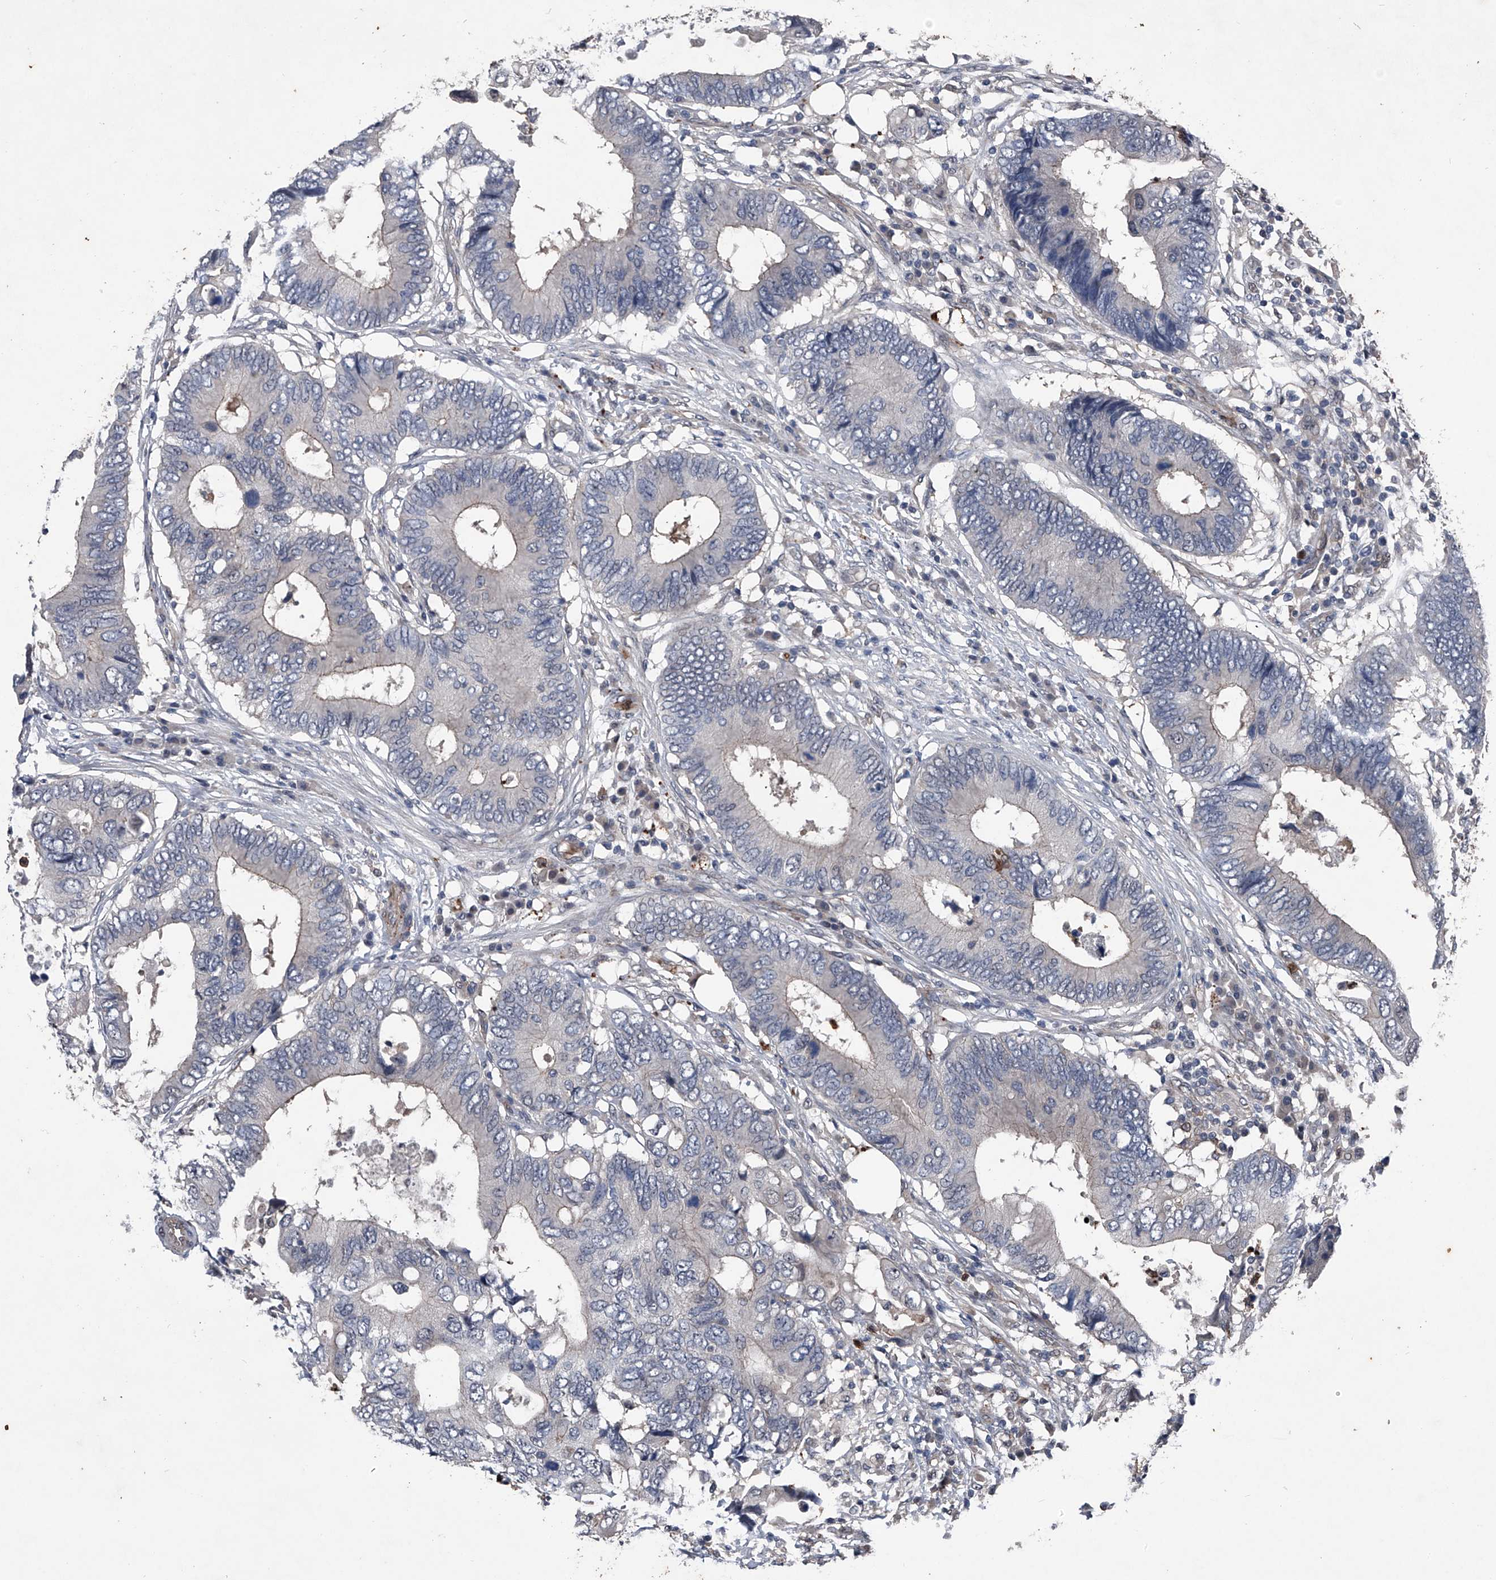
{"staining": {"intensity": "negative", "quantity": "none", "location": "none"}, "tissue": "colorectal cancer", "cell_type": "Tumor cells", "image_type": "cancer", "snomed": [{"axis": "morphology", "description": "Adenocarcinoma, NOS"}, {"axis": "topography", "description": "Colon"}], "caption": "DAB immunohistochemical staining of colorectal cancer (adenocarcinoma) reveals no significant positivity in tumor cells.", "gene": "MAPKAP1", "patient": {"sex": "male", "age": 71}}